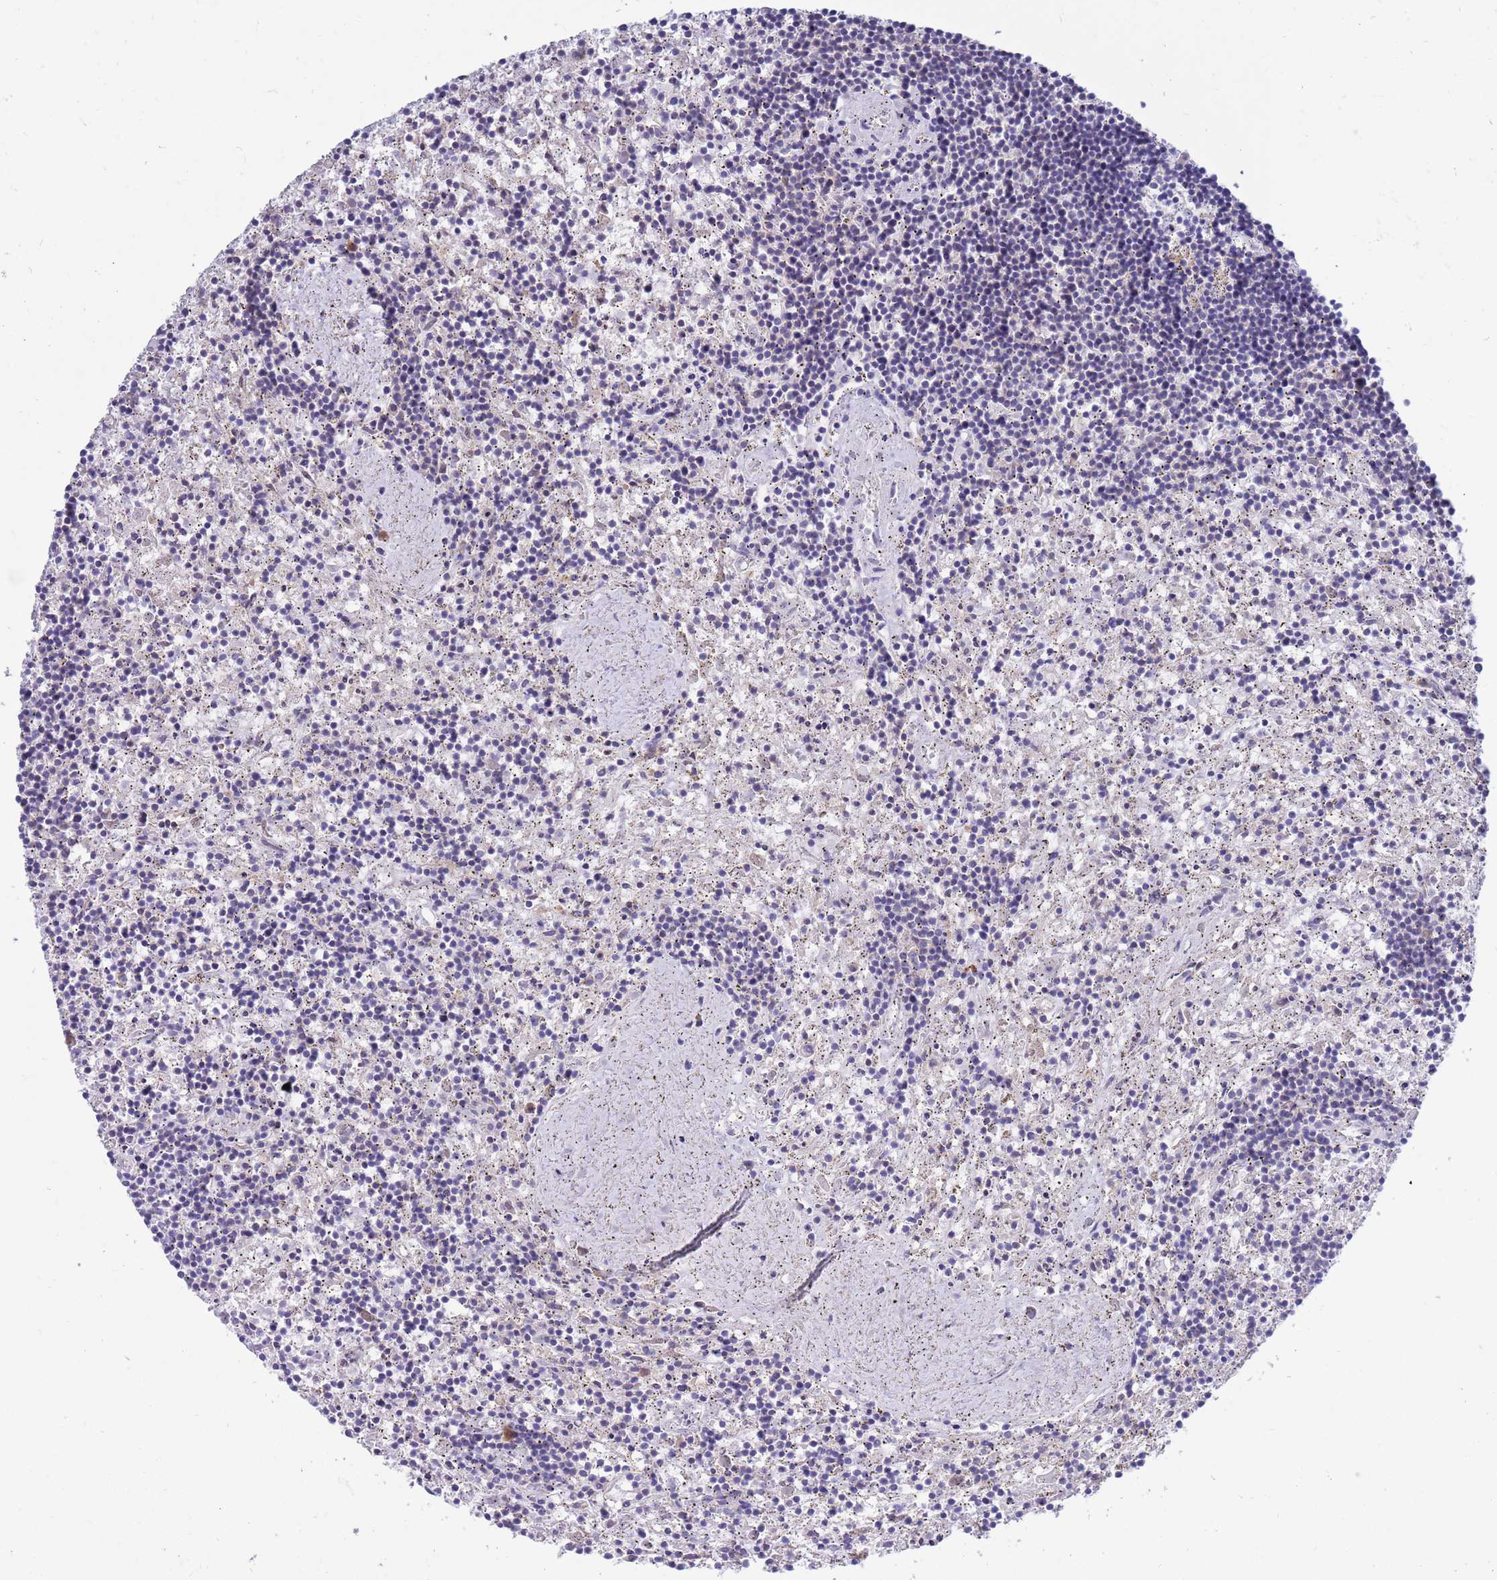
{"staining": {"intensity": "negative", "quantity": "none", "location": "none"}, "tissue": "lymphoma", "cell_type": "Tumor cells", "image_type": "cancer", "snomed": [{"axis": "morphology", "description": "Malignant lymphoma, non-Hodgkin's type, Low grade"}, {"axis": "topography", "description": "Spleen"}], "caption": "Tumor cells are negative for brown protein staining in low-grade malignant lymphoma, non-Hodgkin's type.", "gene": "KLHL29", "patient": {"sex": "male", "age": 76}}